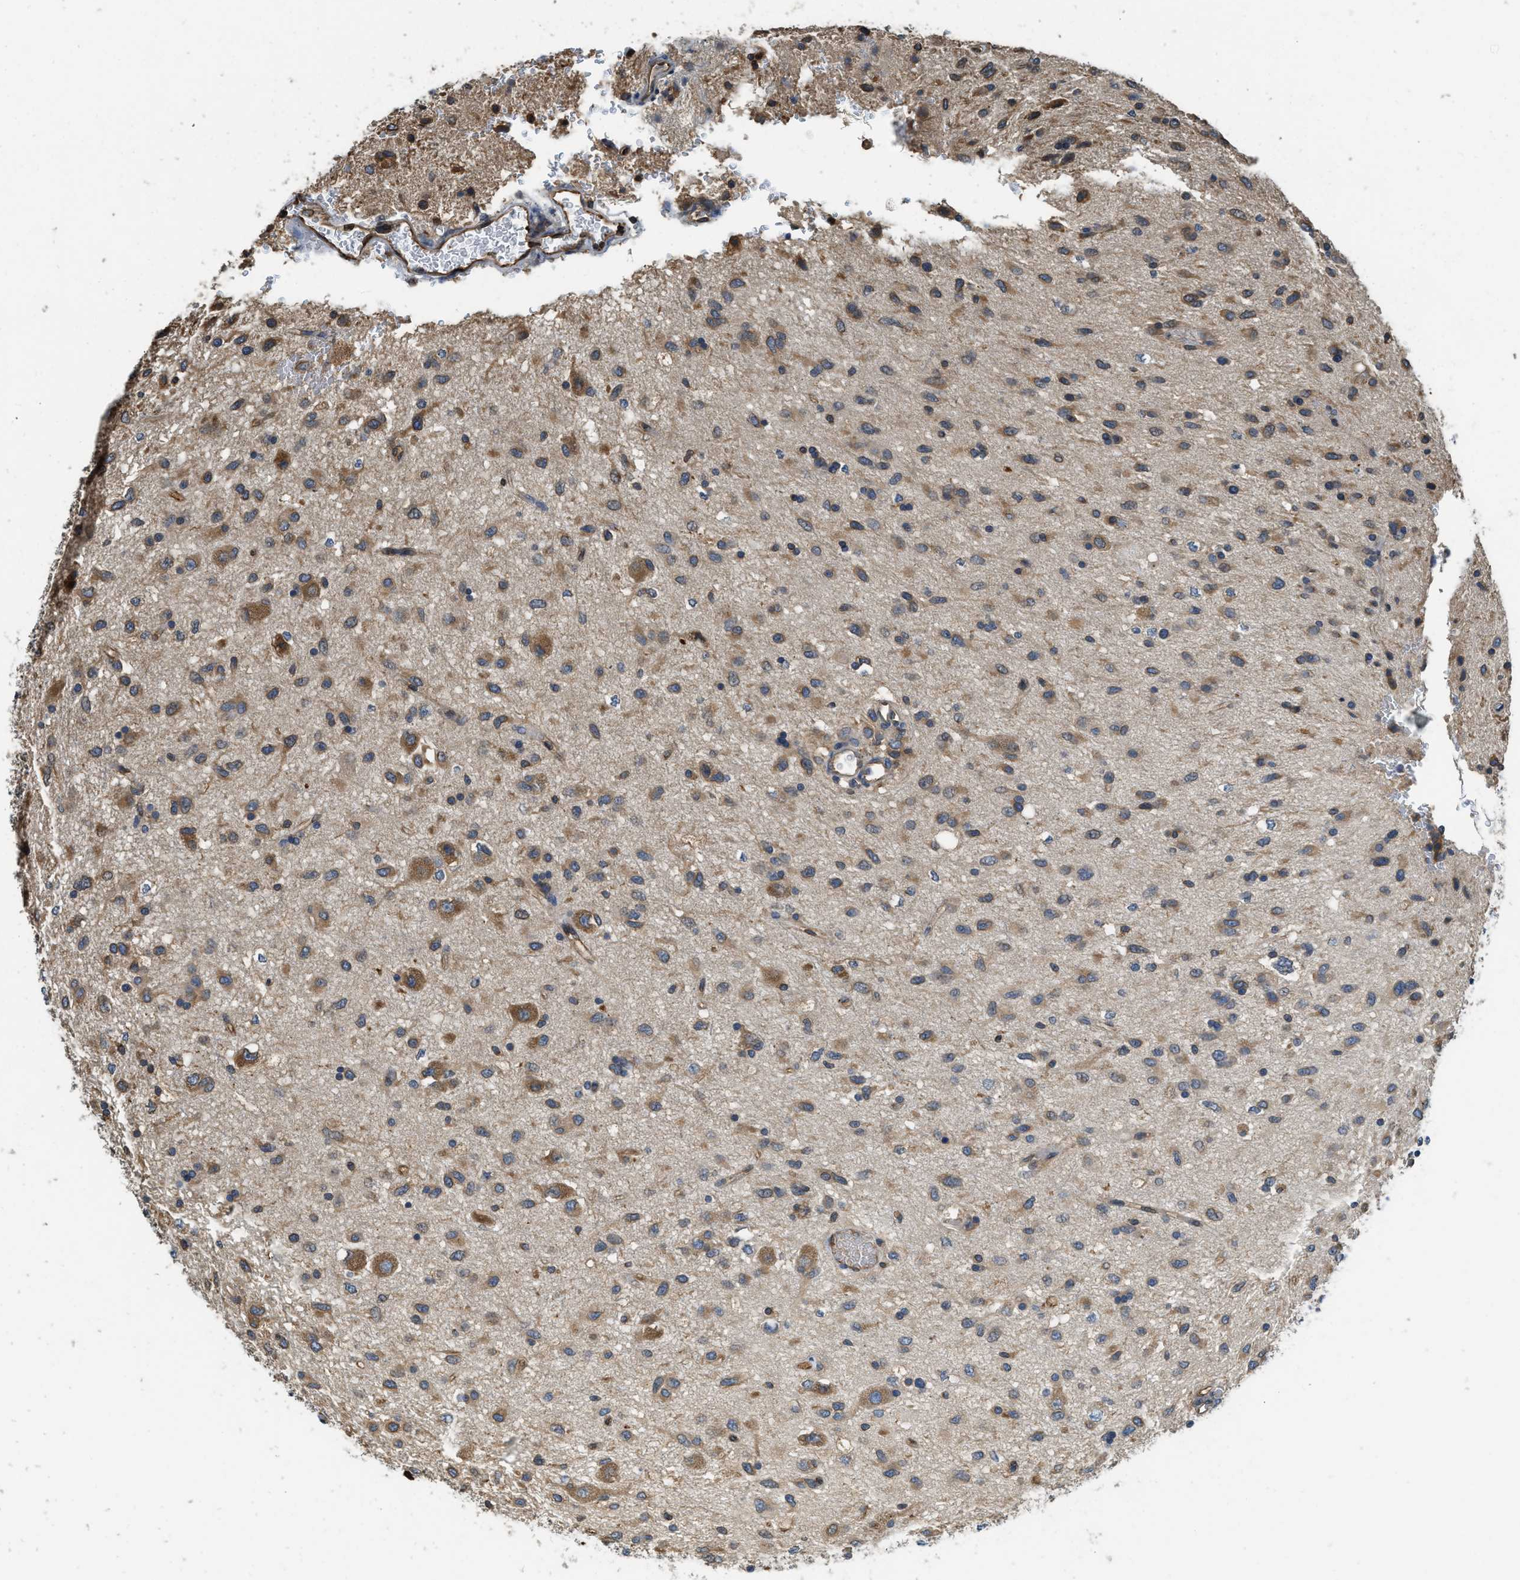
{"staining": {"intensity": "moderate", "quantity": ">75%", "location": "cytoplasmic/membranous"}, "tissue": "glioma", "cell_type": "Tumor cells", "image_type": "cancer", "snomed": [{"axis": "morphology", "description": "Glioma, malignant, Low grade"}, {"axis": "topography", "description": "Brain"}], "caption": "The micrograph demonstrates staining of malignant glioma (low-grade), revealing moderate cytoplasmic/membranous protein positivity (brown color) within tumor cells.", "gene": "BCAP31", "patient": {"sex": "male", "age": 77}}